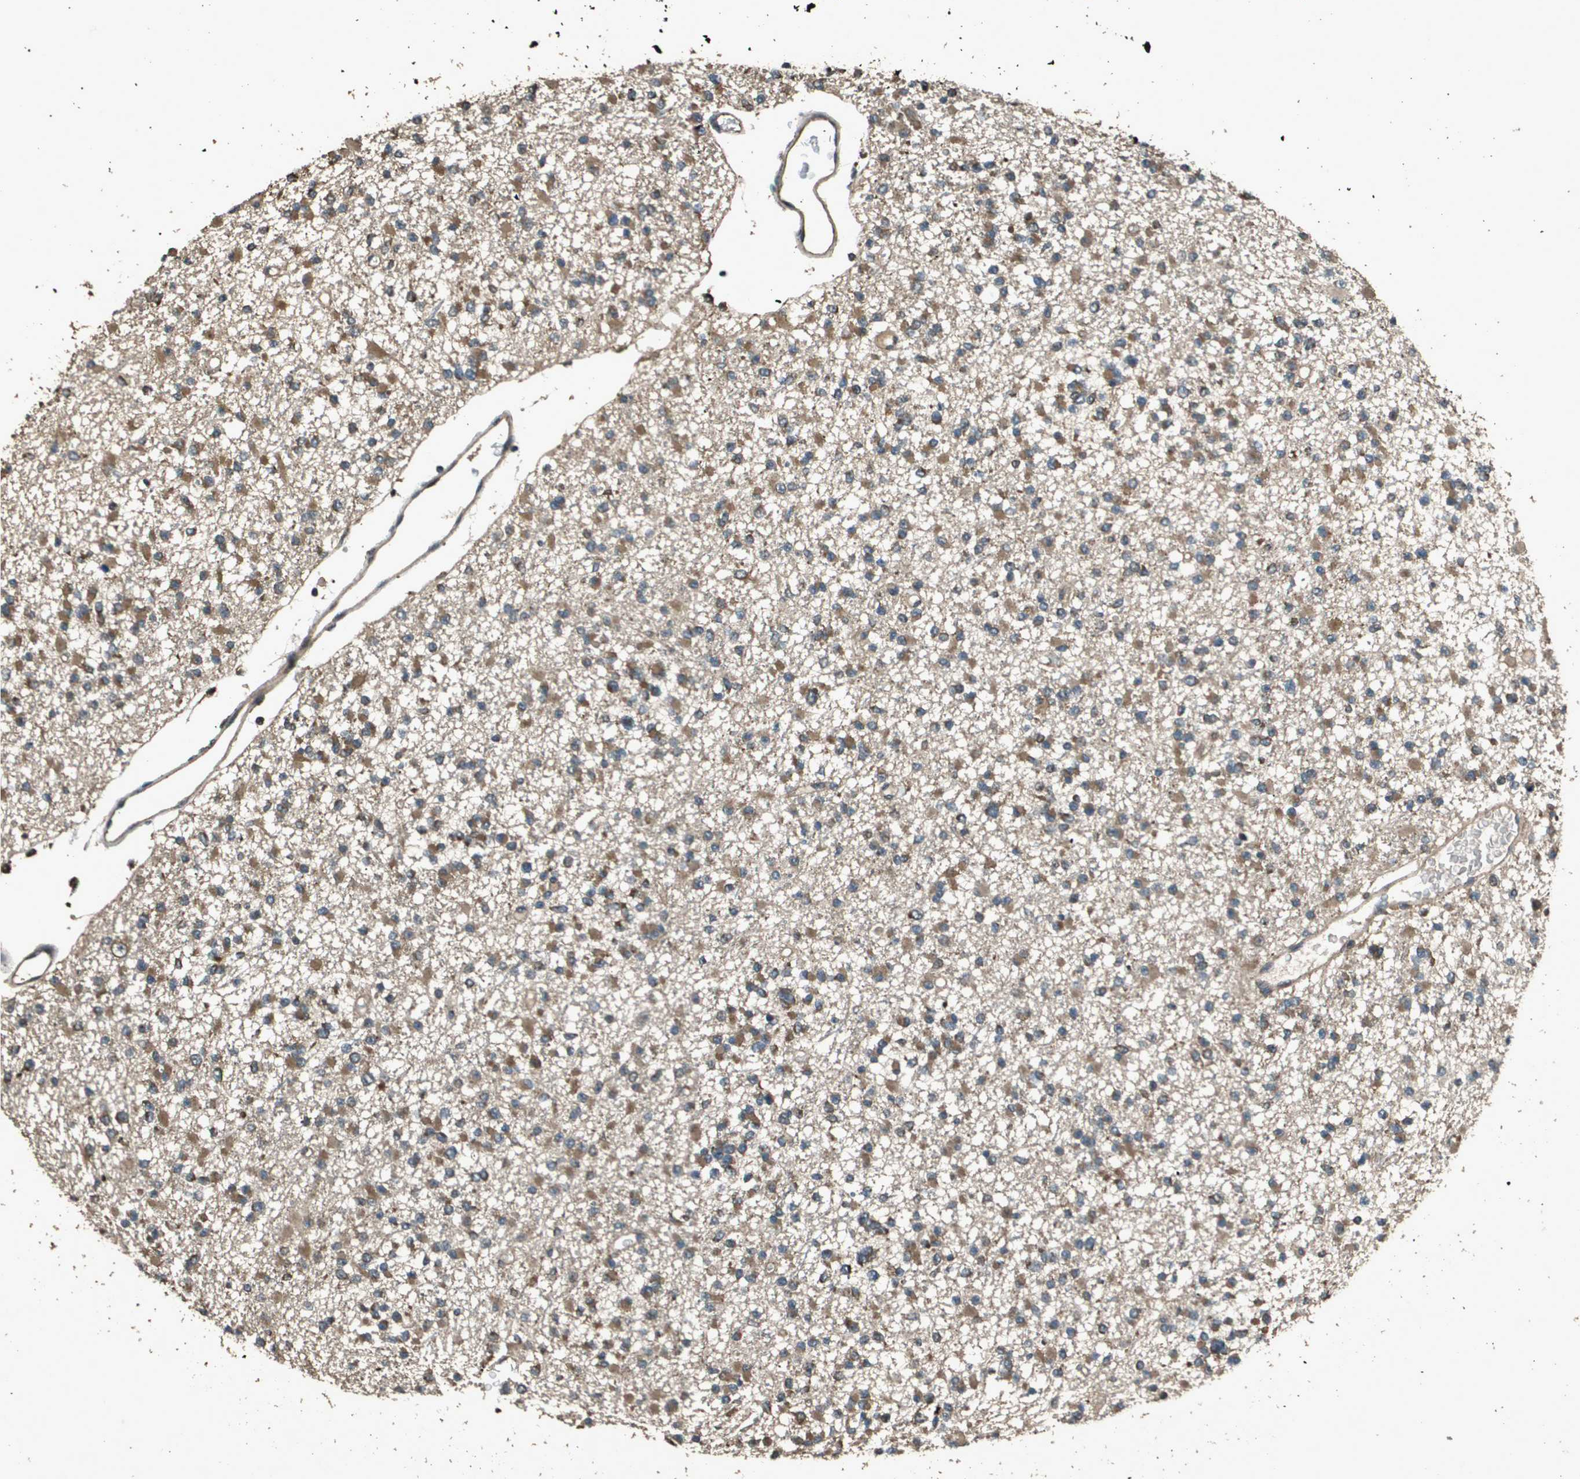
{"staining": {"intensity": "moderate", "quantity": ">75%", "location": "cytoplasmic/membranous"}, "tissue": "glioma", "cell_type": "Tumor cells", "image_type": "cancer", "snomed": [{"axis": "morphology", "description": "Glioma, malignant, Low grade"}, {"axis": "topography", "description": "Brain"}], "caption": "Protein staining of glioma tissue shows moderate cytoplasmic/membranous expression in approximately >75% of tumor cells.", "gene": "FIG4", "patient": {"sex": "female", "age": 22}}